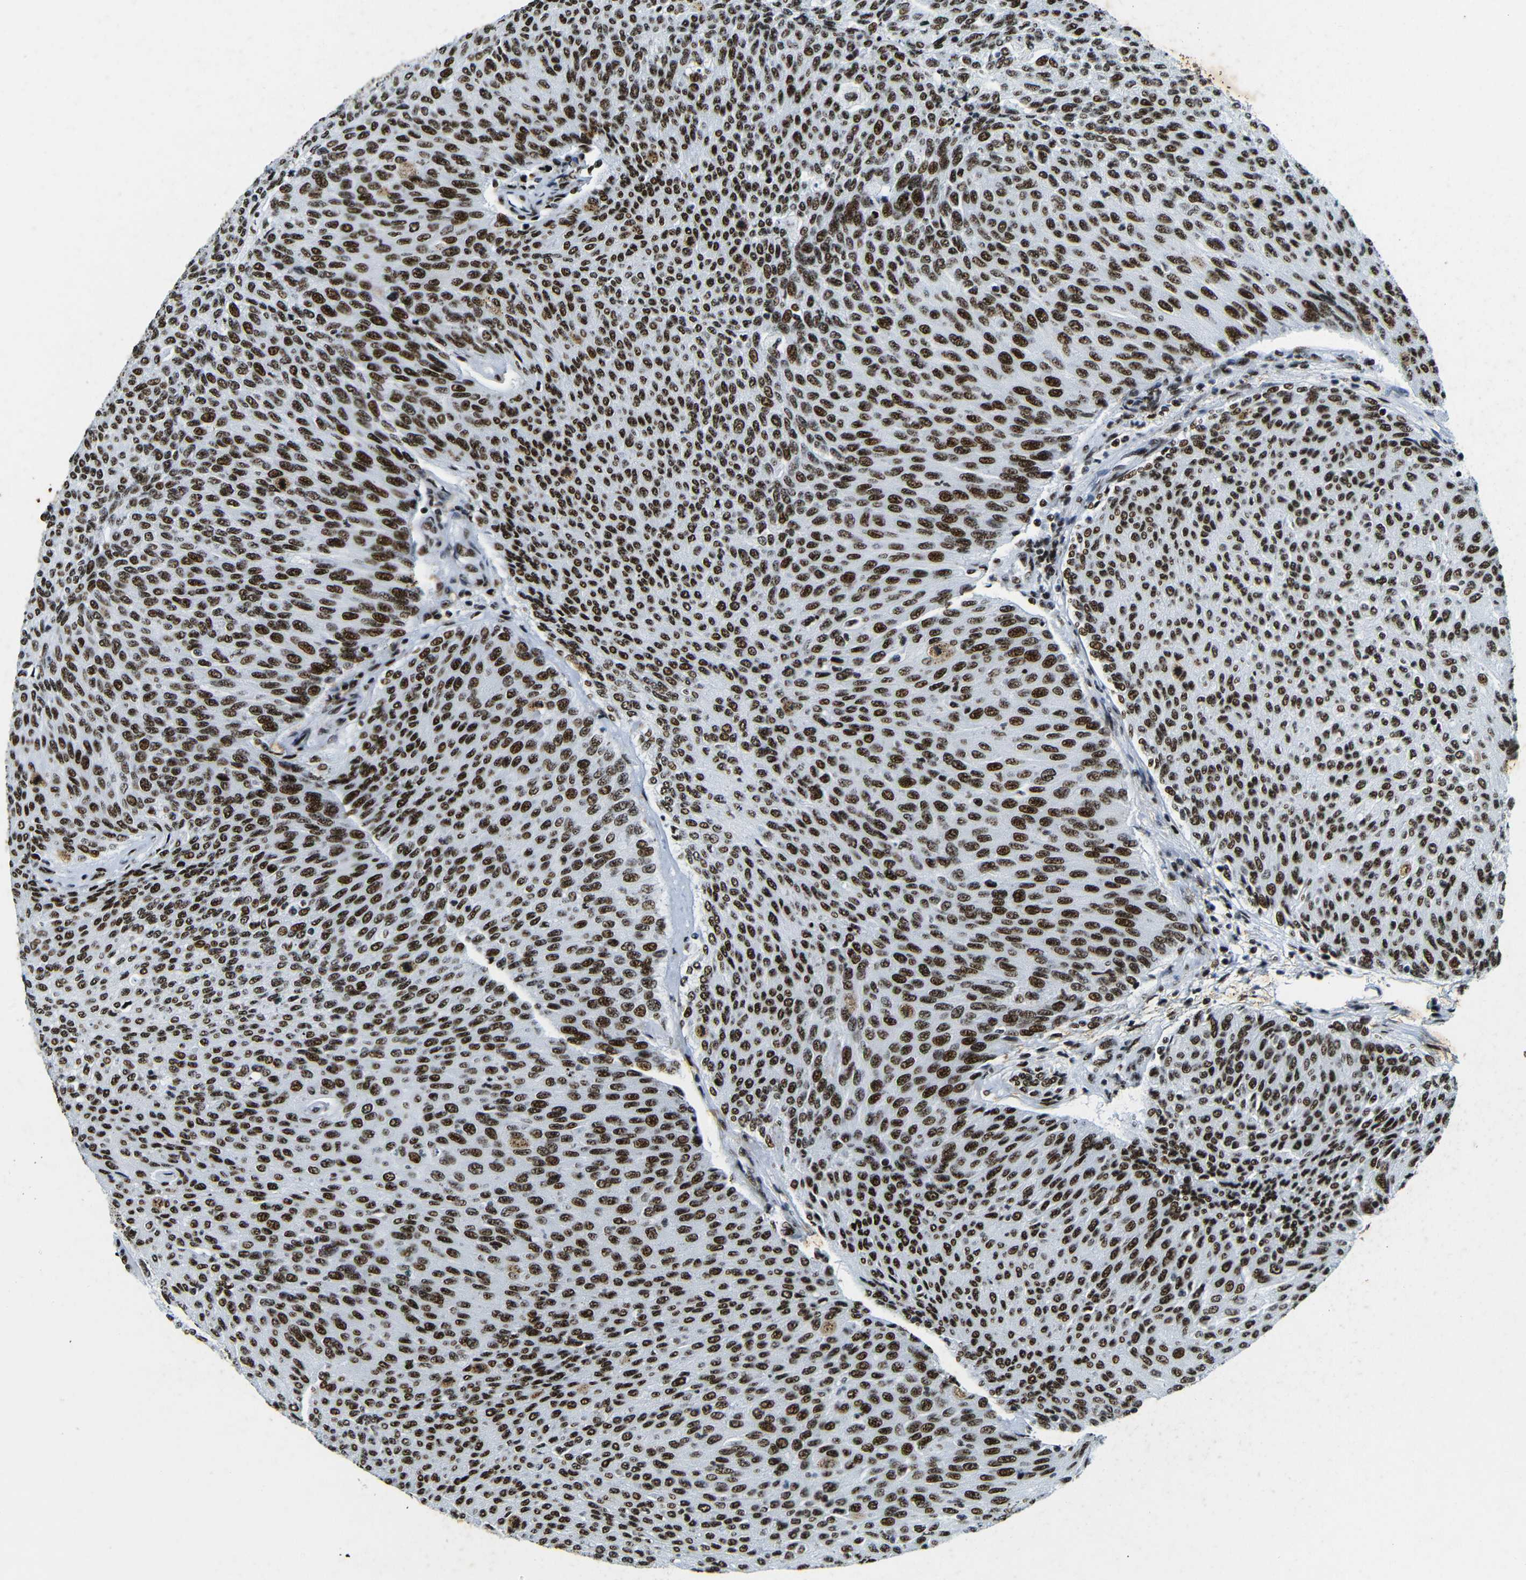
{"staining": {"intensity": "strong", "quantity": ">75%", "location": "nuclear"}, "tissue": "urothelial cancer", "cell_type": "Tumor cells", "image_type": "cancer", "snomed": [{"axis": "morphology", "description": "Urothelial carcinoma, Low grade"}, {"axis": "topography", "description": "Urinary bladder"}], "caption": "Tumor cells display high levels of strong nuclear expression in approximately >75% of cells in low-grade urothelial carcinoma. Nuclei are stained in blue.", "gene": "SRSF1", "patient": {"sex": "female", "age": 79}}